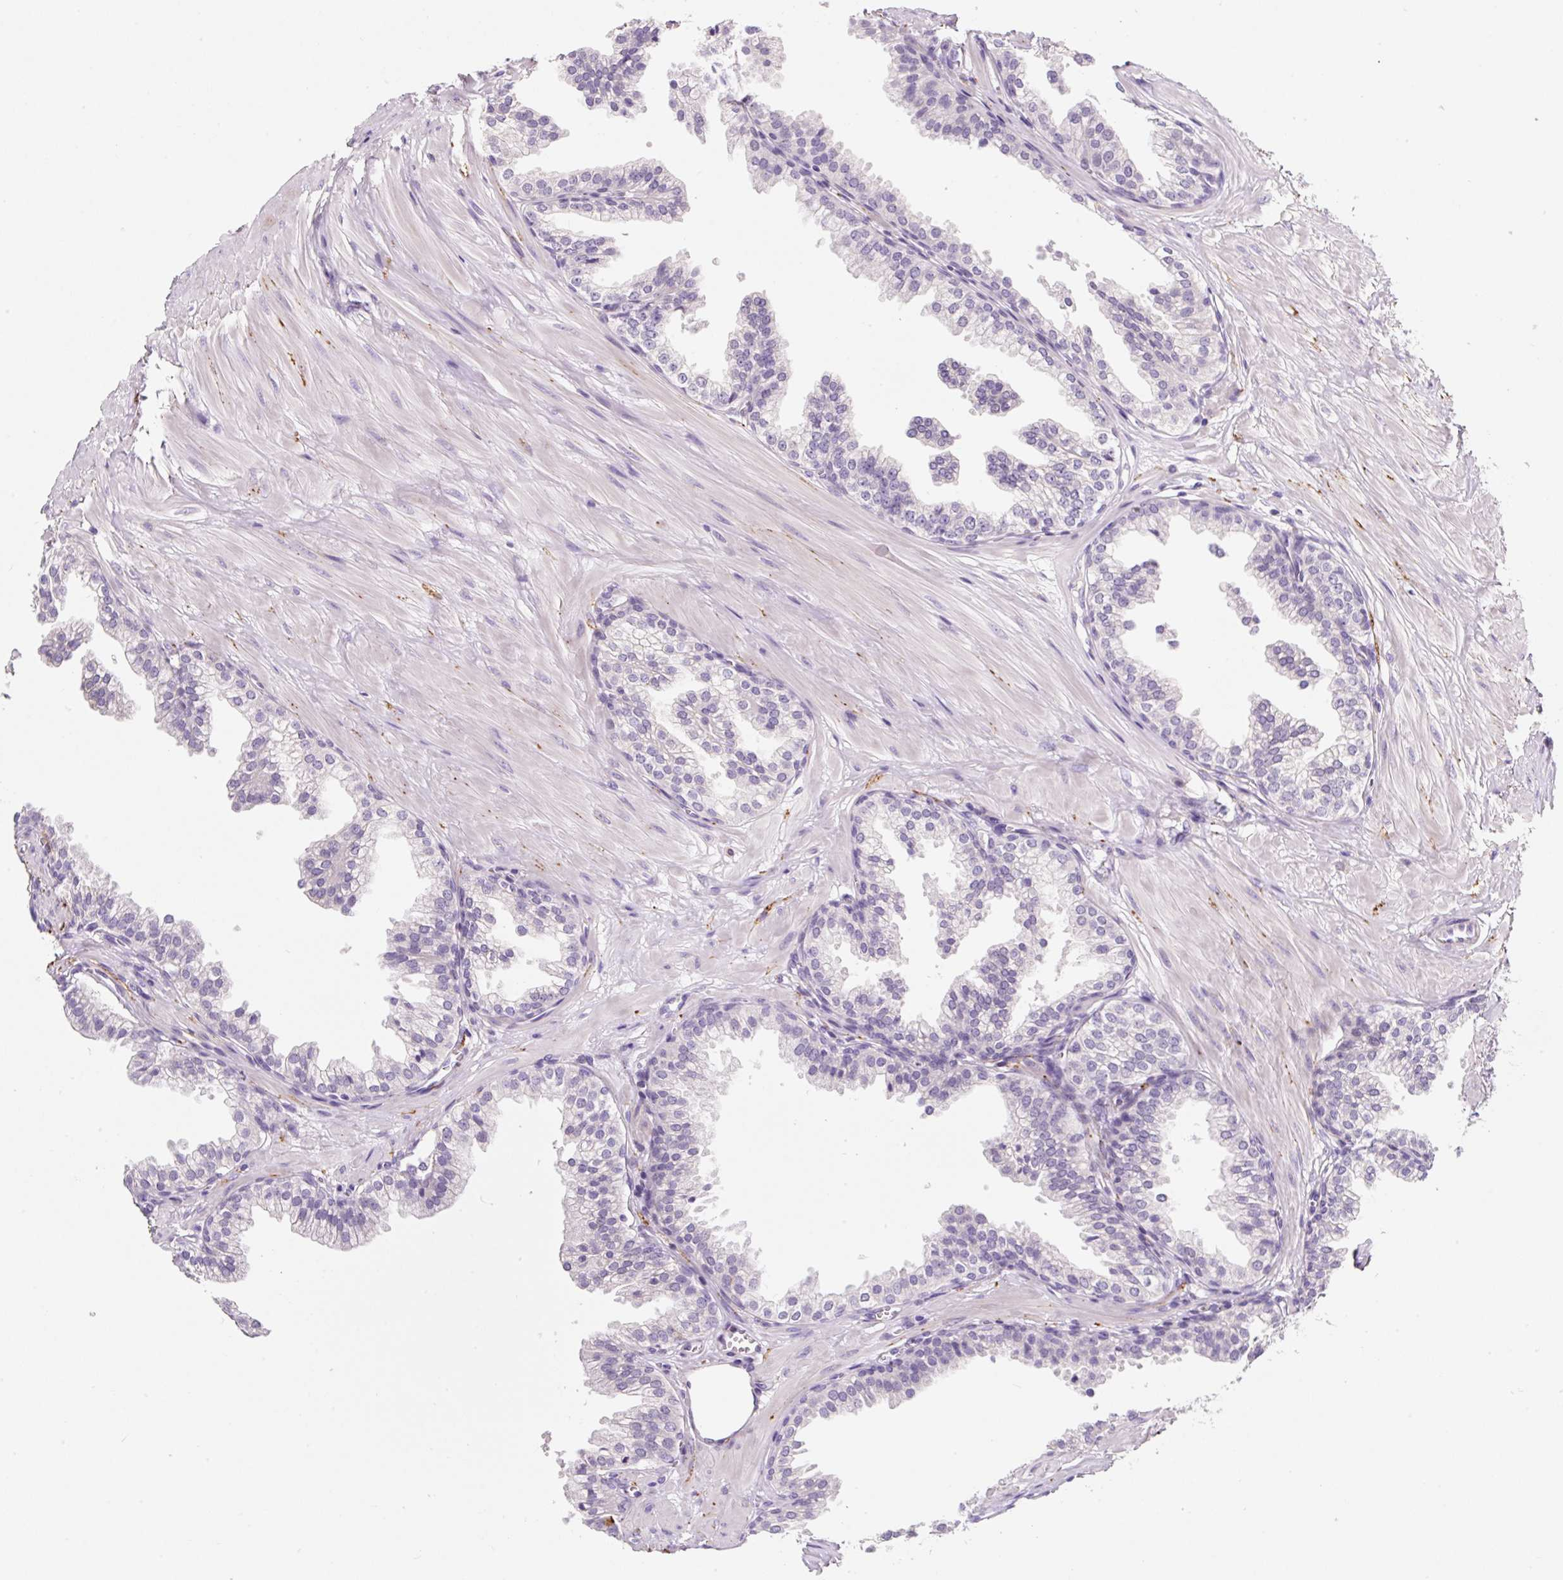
{"staining": {"intensity": "negative", "quantity": "none", "location": "none"}, "tissue": "prostate", "cell_type": "Glandular cells", "image_type": "normal", "snomed": [{"axis": "morphology", "description": "Normal tissue, NOS"}, {"axis": "topography", "description": "Prostate"}, {"axis": "topography", "description": "Peripheral nerve tissue"}], "caption": "Image shows no protein positivity in glandular cells of normal prostate.", "gene": "SYP", "patient": {"sex": "male", "age": 55}}